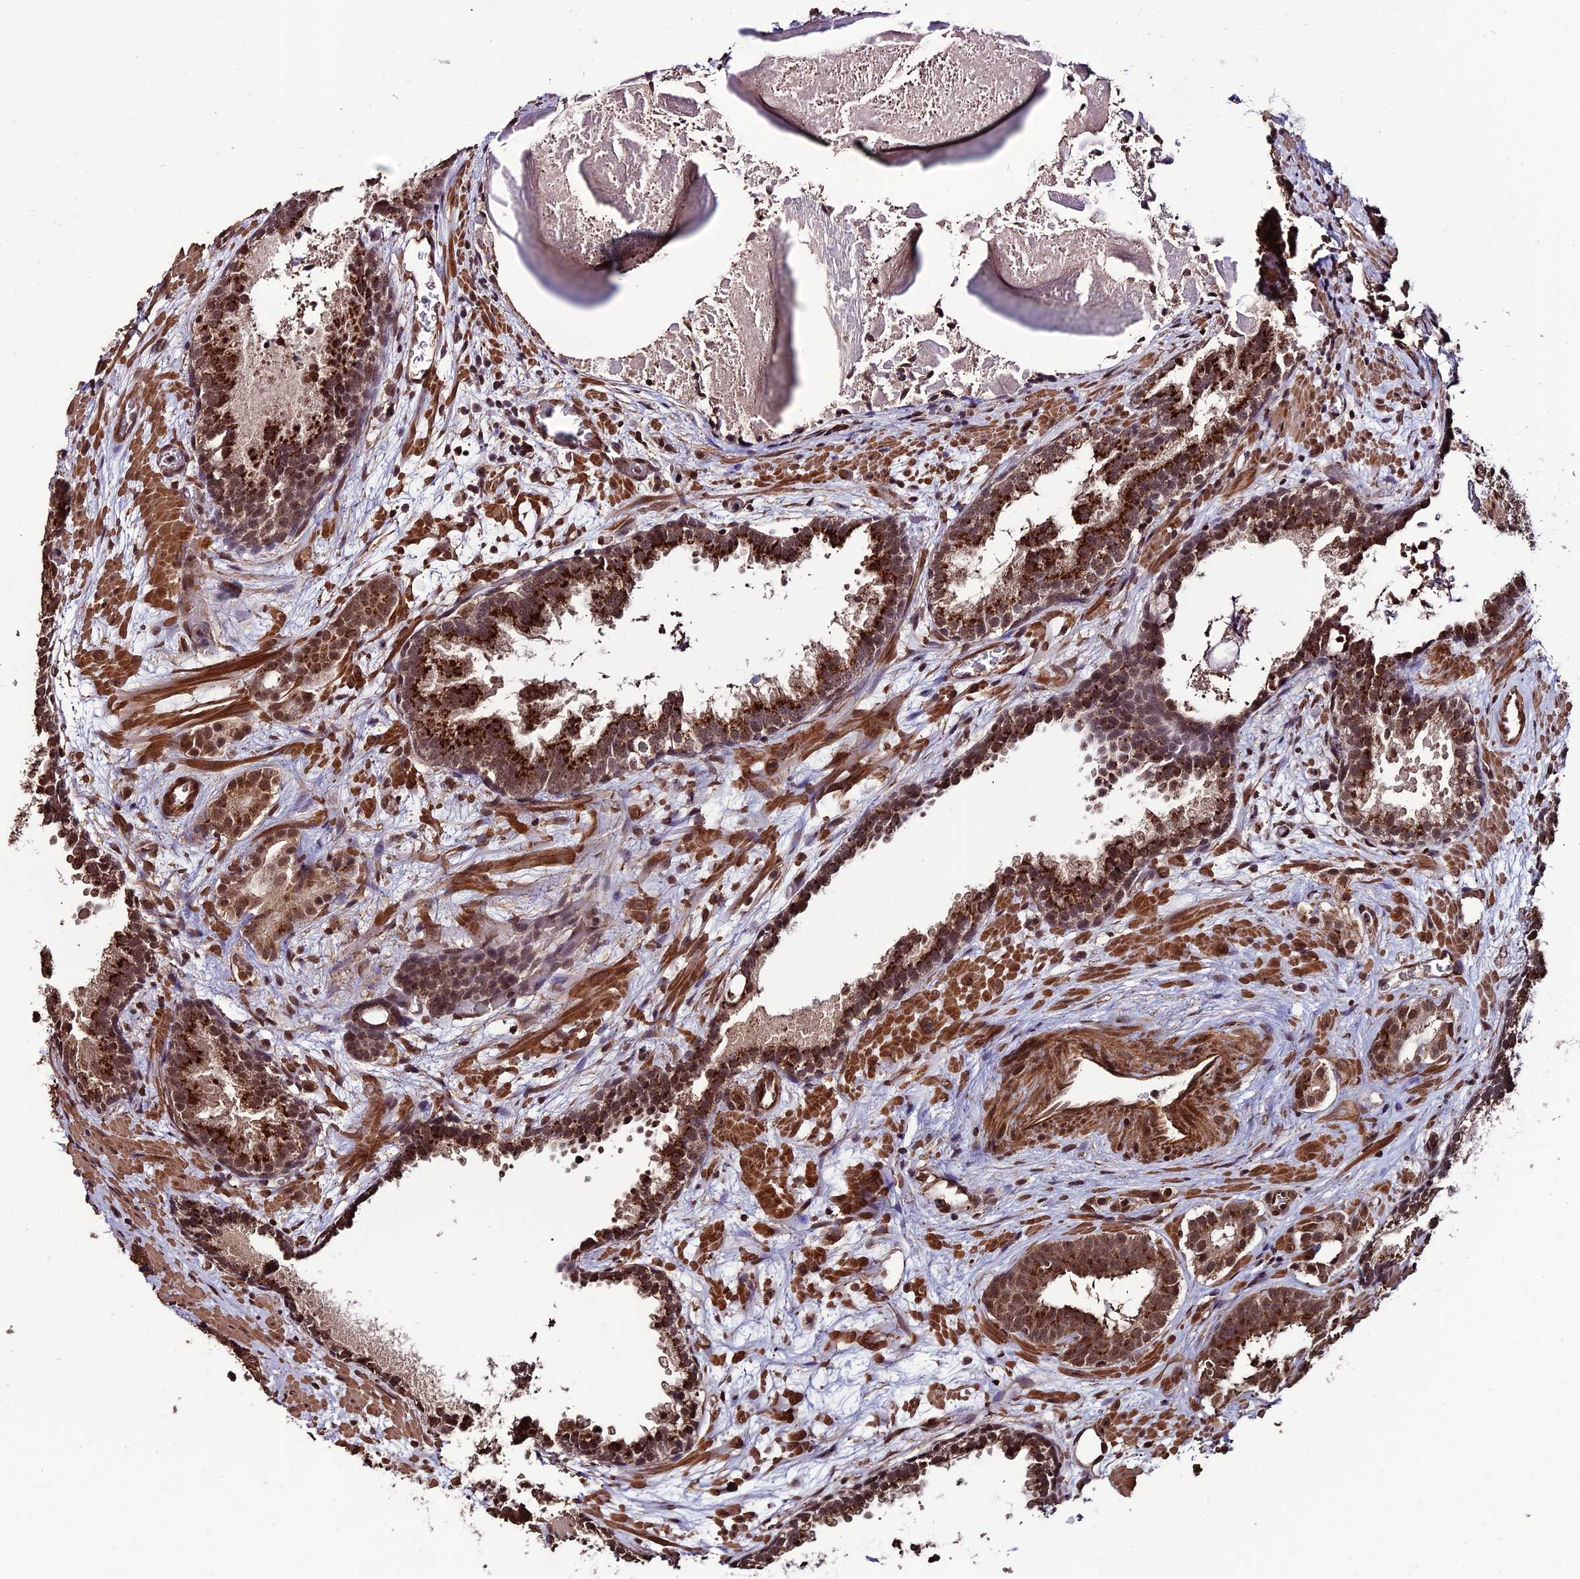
{"staining": {"intensity": "moderate", "quantity": ">75%", "location": "nuclear"}, "tissue": "prostate cancer", "cell_type": "Tumor cells", "image_type": "cancer", "snomed": [{"axis": "morphology", "description": "Adenocarcinoma, High grade"}, {"axis": "topography", "description": "Prostate"}], "caption": "Brown immunohistochemical staining in adenocarcinoma (high-grade) (prostate) reveals moderate nuclear positivity in approximately >75% of tumor cells.", "gene": "CABIN1", "patient": {"sex": "male", "age": 57}}